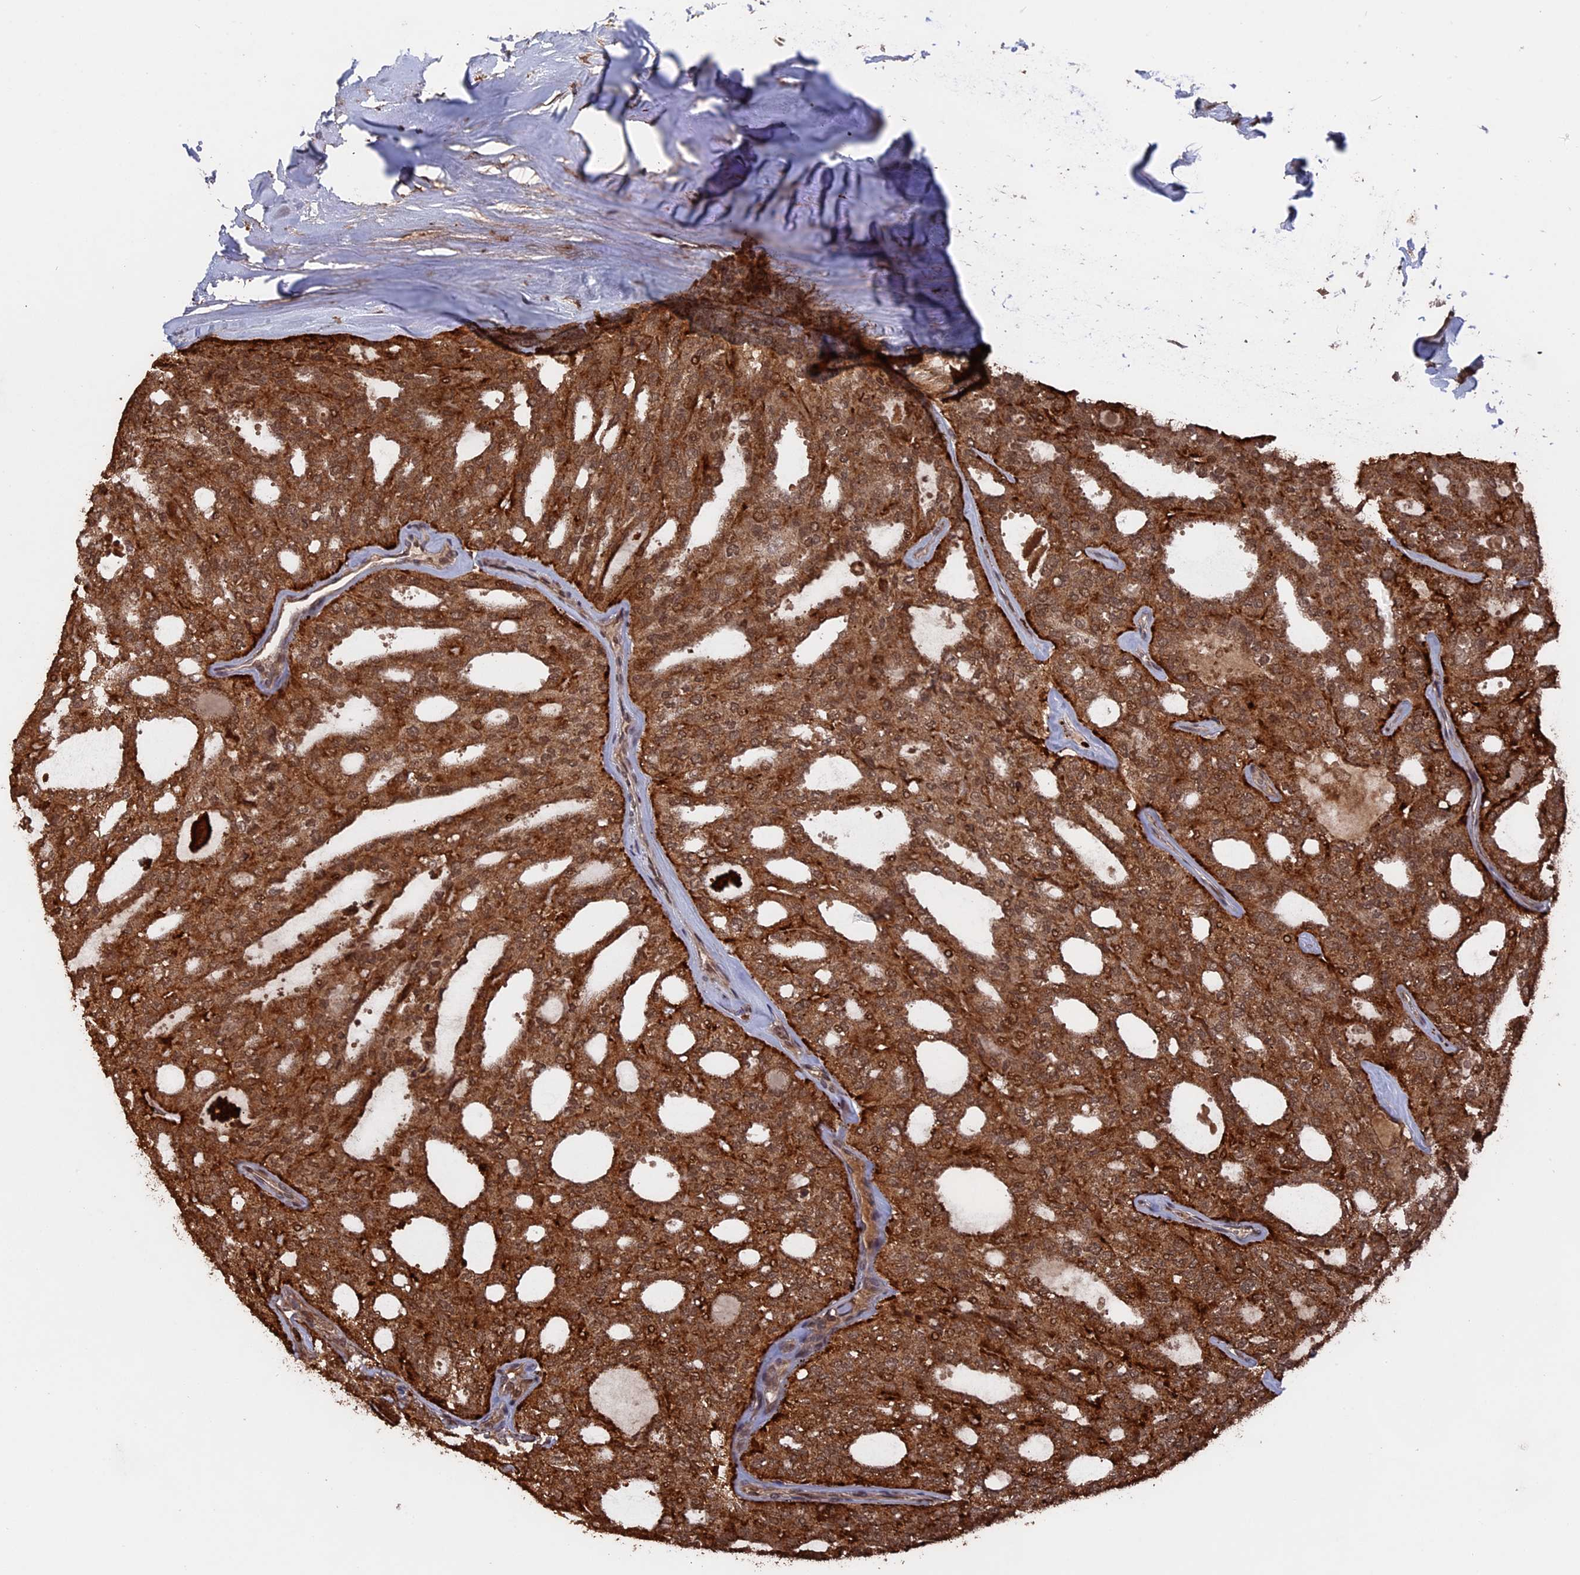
{"staining": {"intensity": "strong", "quantity": ">75%", "location": "cytoplasmic/membranous,nuclear"}, "tissue": "thyroid cancer", "cell_type": "Tumor cells", "image_type": "cancer", "snomed": [{"axis": "morphology", "description": "Follicular adenoma carcinoma, NOS"}, {"axis": "topography", "description": "Thyroid gland"}], "caption": "The image demonstrates a brown stain indicating the presence of a protein in the cytoplasmic/membranous and nuclear of tumor cells in follicular adenoma carcinoma (thyroid). The staining was performed using DAB (3,3'-diaminobenzidine) to visualize the protein expression in brown, while the nuclei were stained in blue with hematoxylin (Magnification: 20x).", "gene": "TELO2", "patient": {"sex": "male", "age": 75}}